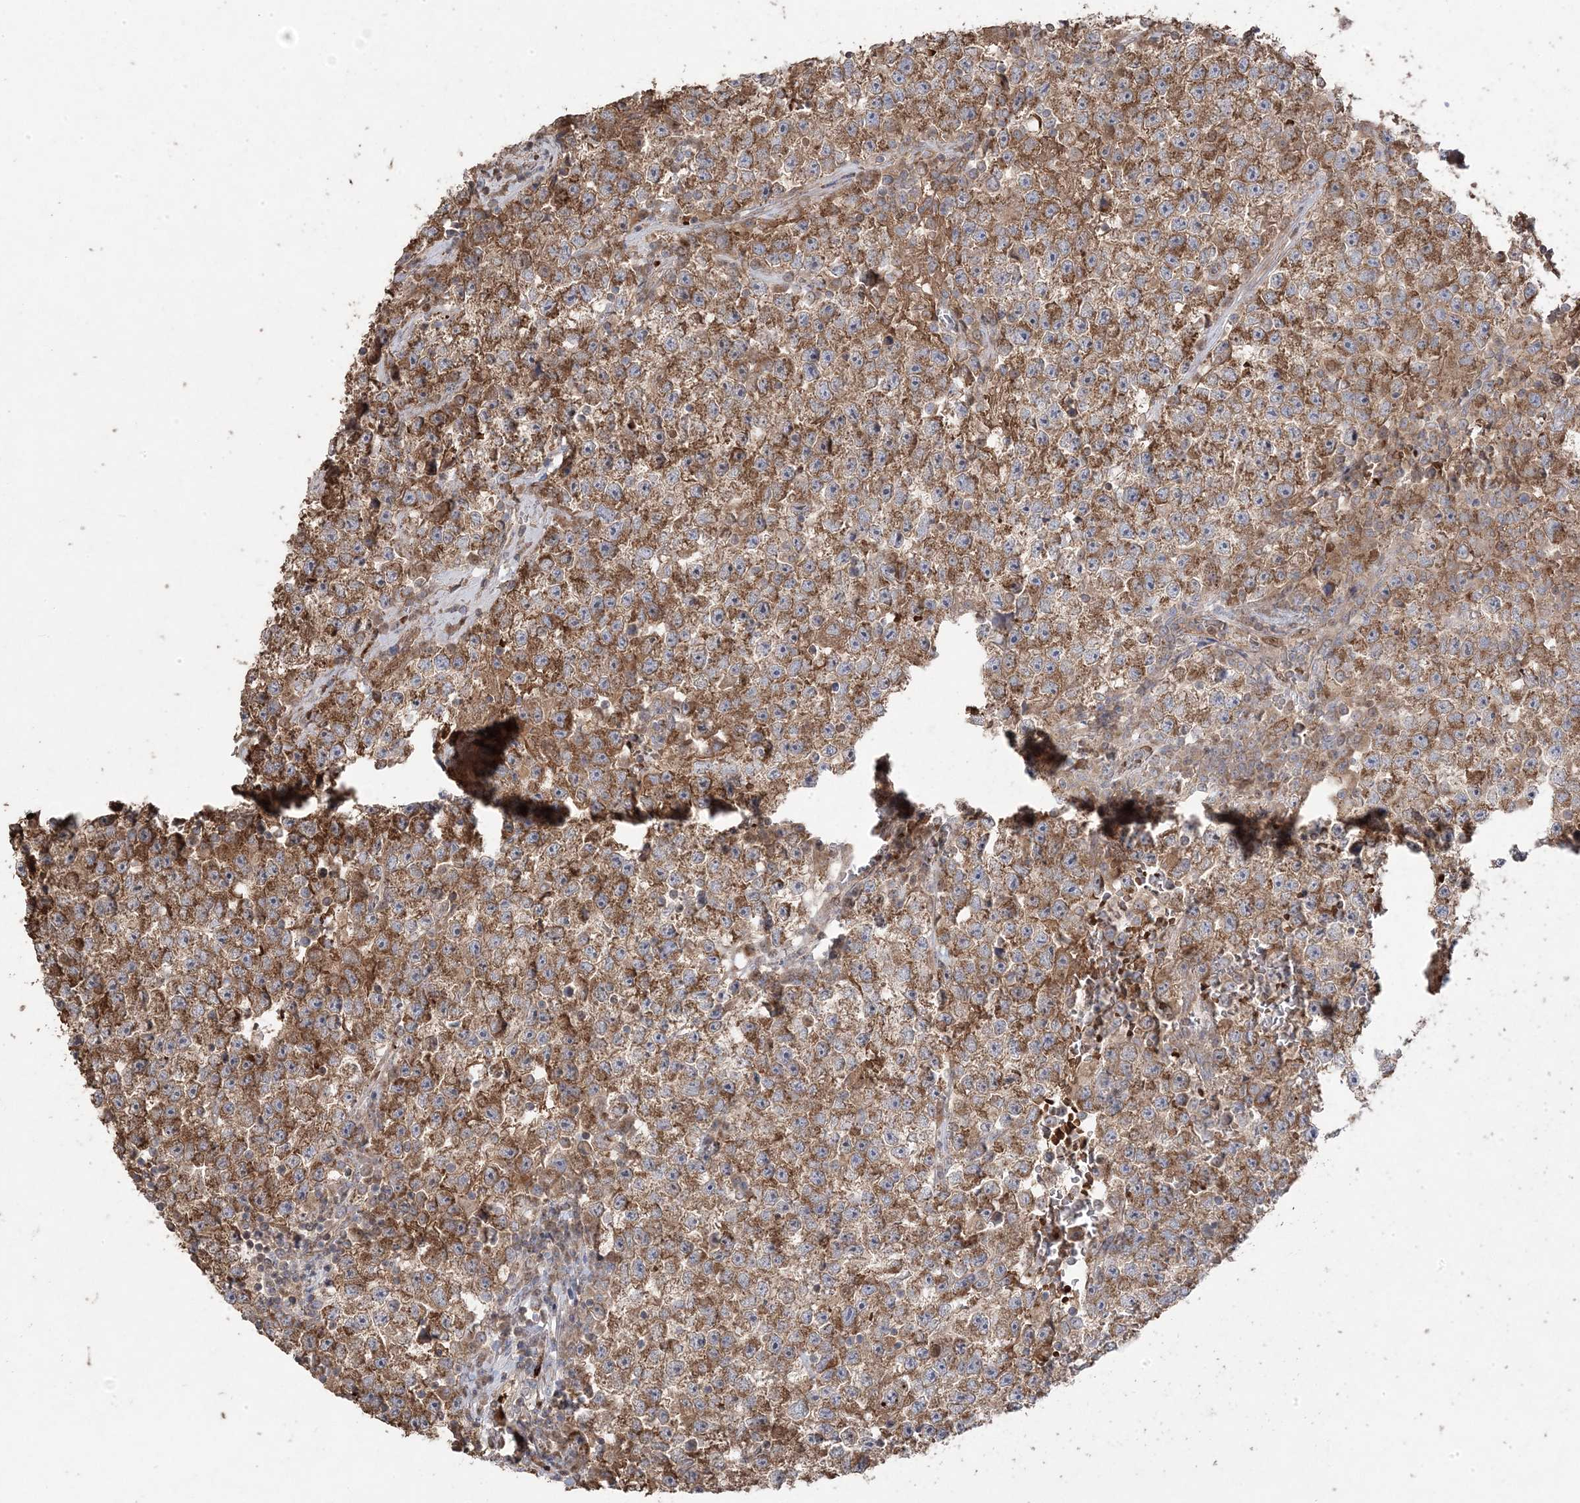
{"staining": {"intensity": "moderate", "quantity": ">75%", "location": "cytoplasmic/membranous"}, "tissue": "testis cancer", "cell_type": "Tumor cells", "image_type": "cancer", "snomed": [{"axis": "morphology", "description": "Seminoma, NOS"}, {"axis": "topography", "description": "Testis"}], "caption": "An image of testis cancer (seminoma) stained for a protein exhibits moderate cytoplasmic/membranous brown staining in tumor cells. (DAB IHC with brightfield microscopy, high magnification).", "gene": "PPOX", "patient": {"sex": "male", "age": 22}}